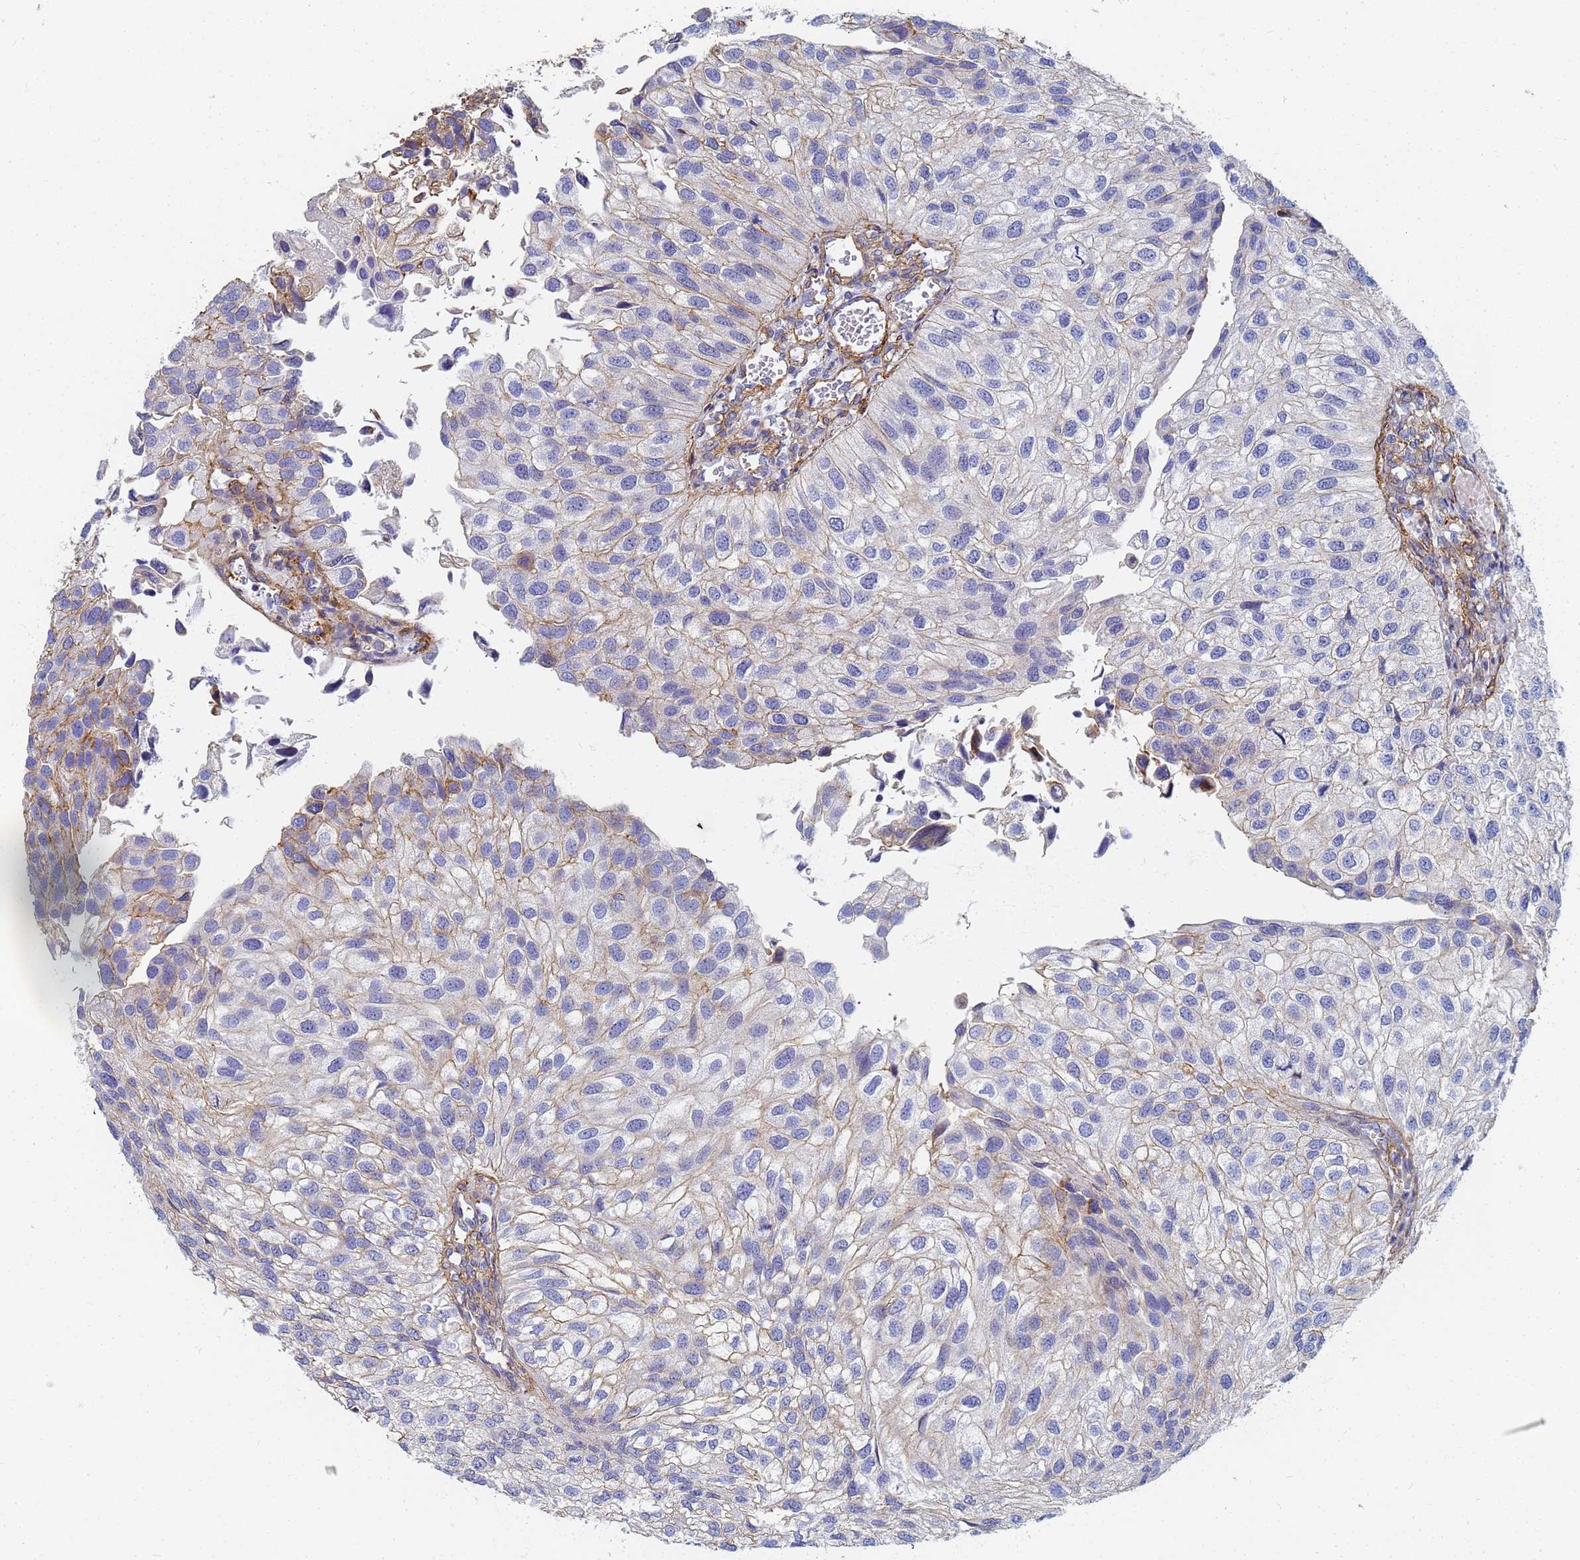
{"staining": {"intensity": "weak", "quantity": "25%-75%", "location": "cytoplasmic/membranous"}, "tissue": "urothelial cancer", "cell_type": "Tumor cells", "image_type": "cancer", "snomed": [{"axis": "morphology", "description": "Urothelial carcinoma, Low grade"}, {"axis": "topography", "description": "Urinary bladder"}], "caption": "Urothelial cancer stained with a protein marker shows weak staining in tumor cells.", "gene": "TPM1", "patient": {"sex": "female", "age": 89}}